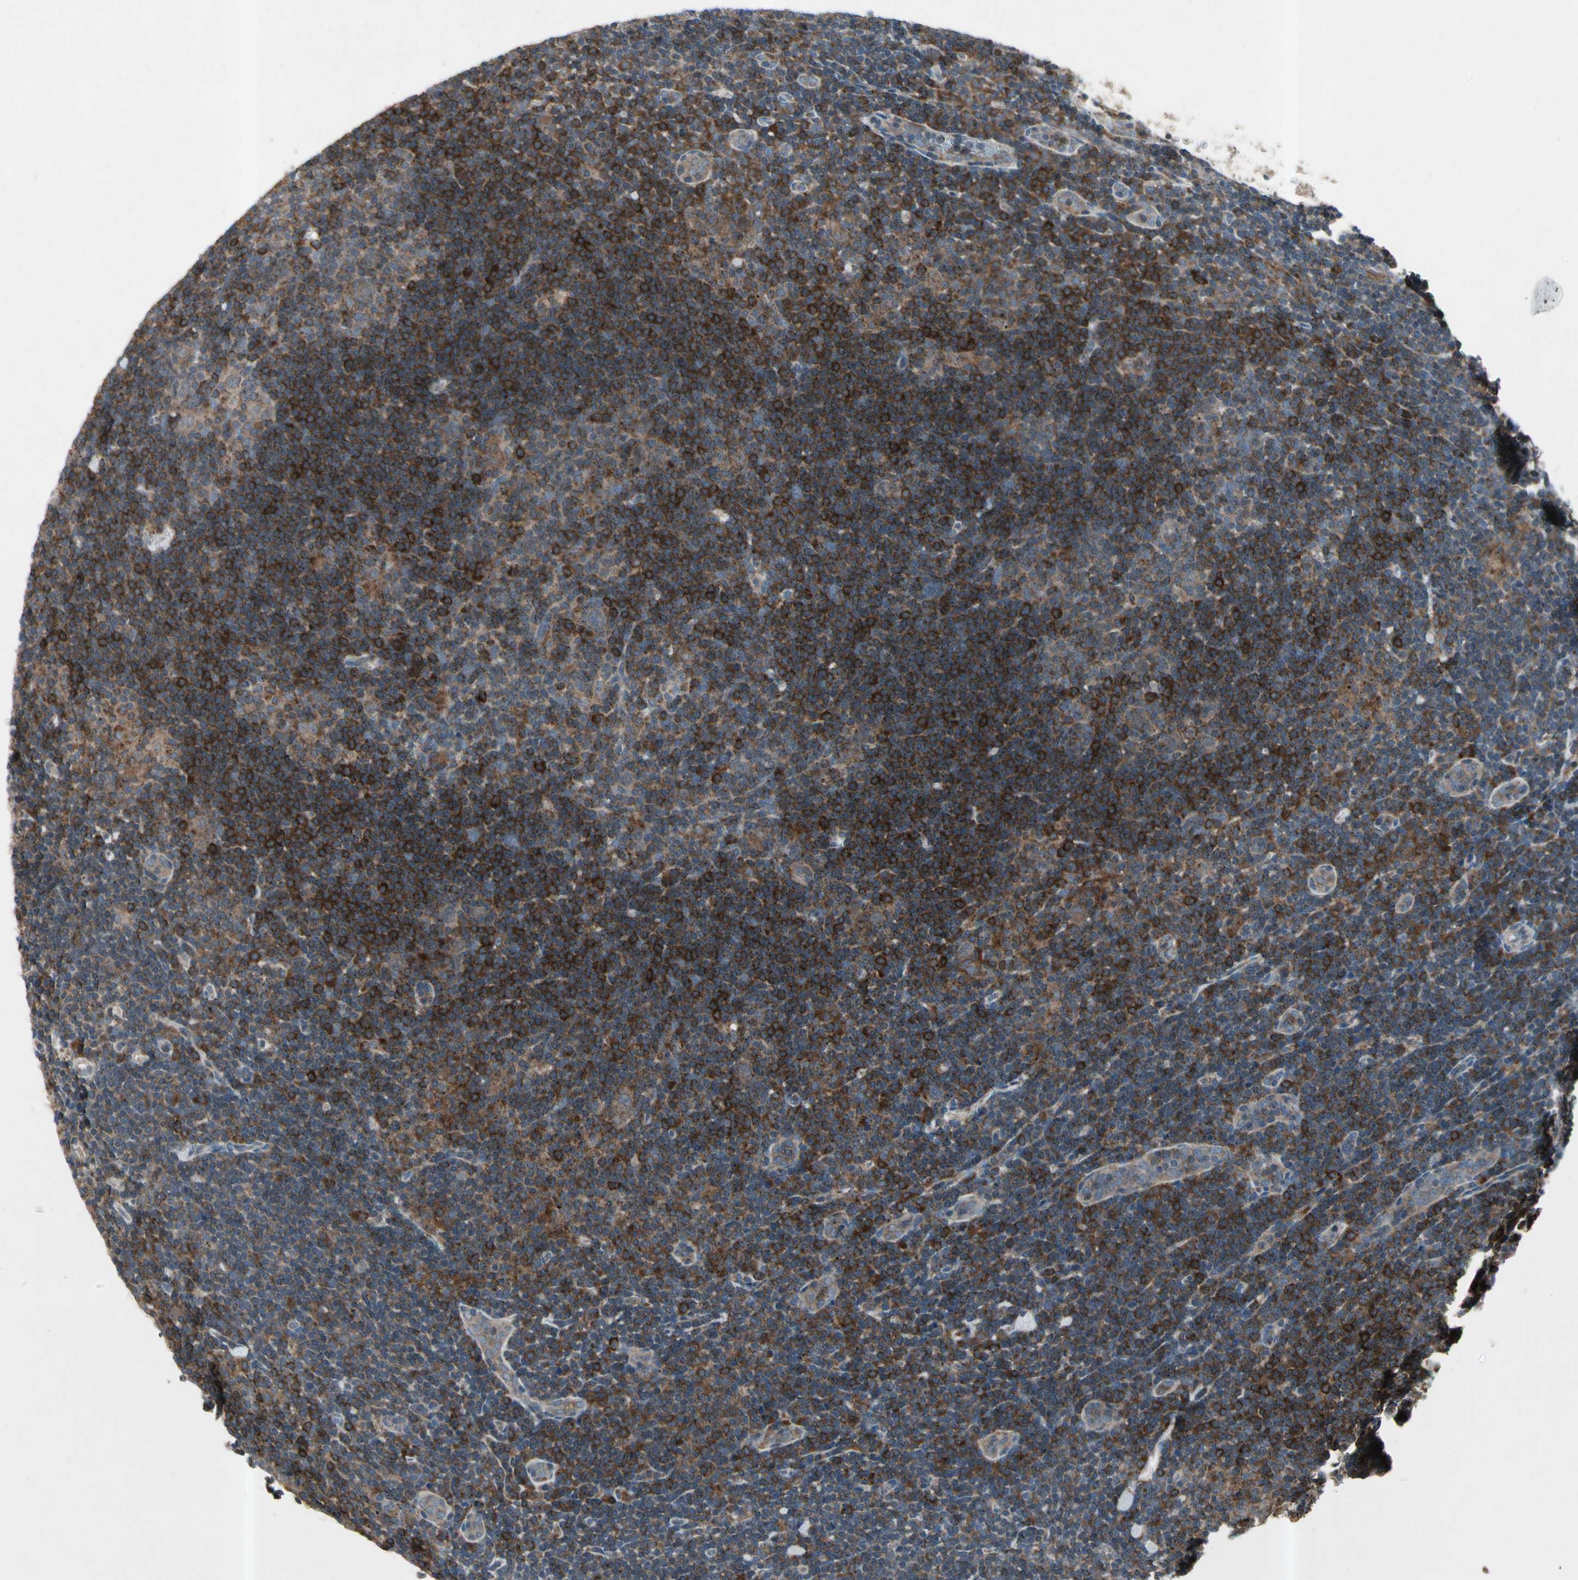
{"staining": {"intensity": "weak", "quantity": "25%-75%", "location": "cytoplasmic/membranous"}, "tissue": "lymphoma", "cell_type": "Tumor cells", "image_type": "cancer", "snomed": [{"axis": "morphology", "description": "Hodgkin's disease, NOS"}, {"axis": "topography", "description": "Lymph node"}], "caption": "Weak cytoplasmic/membranous positivity for a protein is present in approximately 25%-75% of tumor cells of Hodgkin's disease using immunohistochemistry (IHC).", "gene": "NMI", "patient": {"sex": "female", "age": 57}}